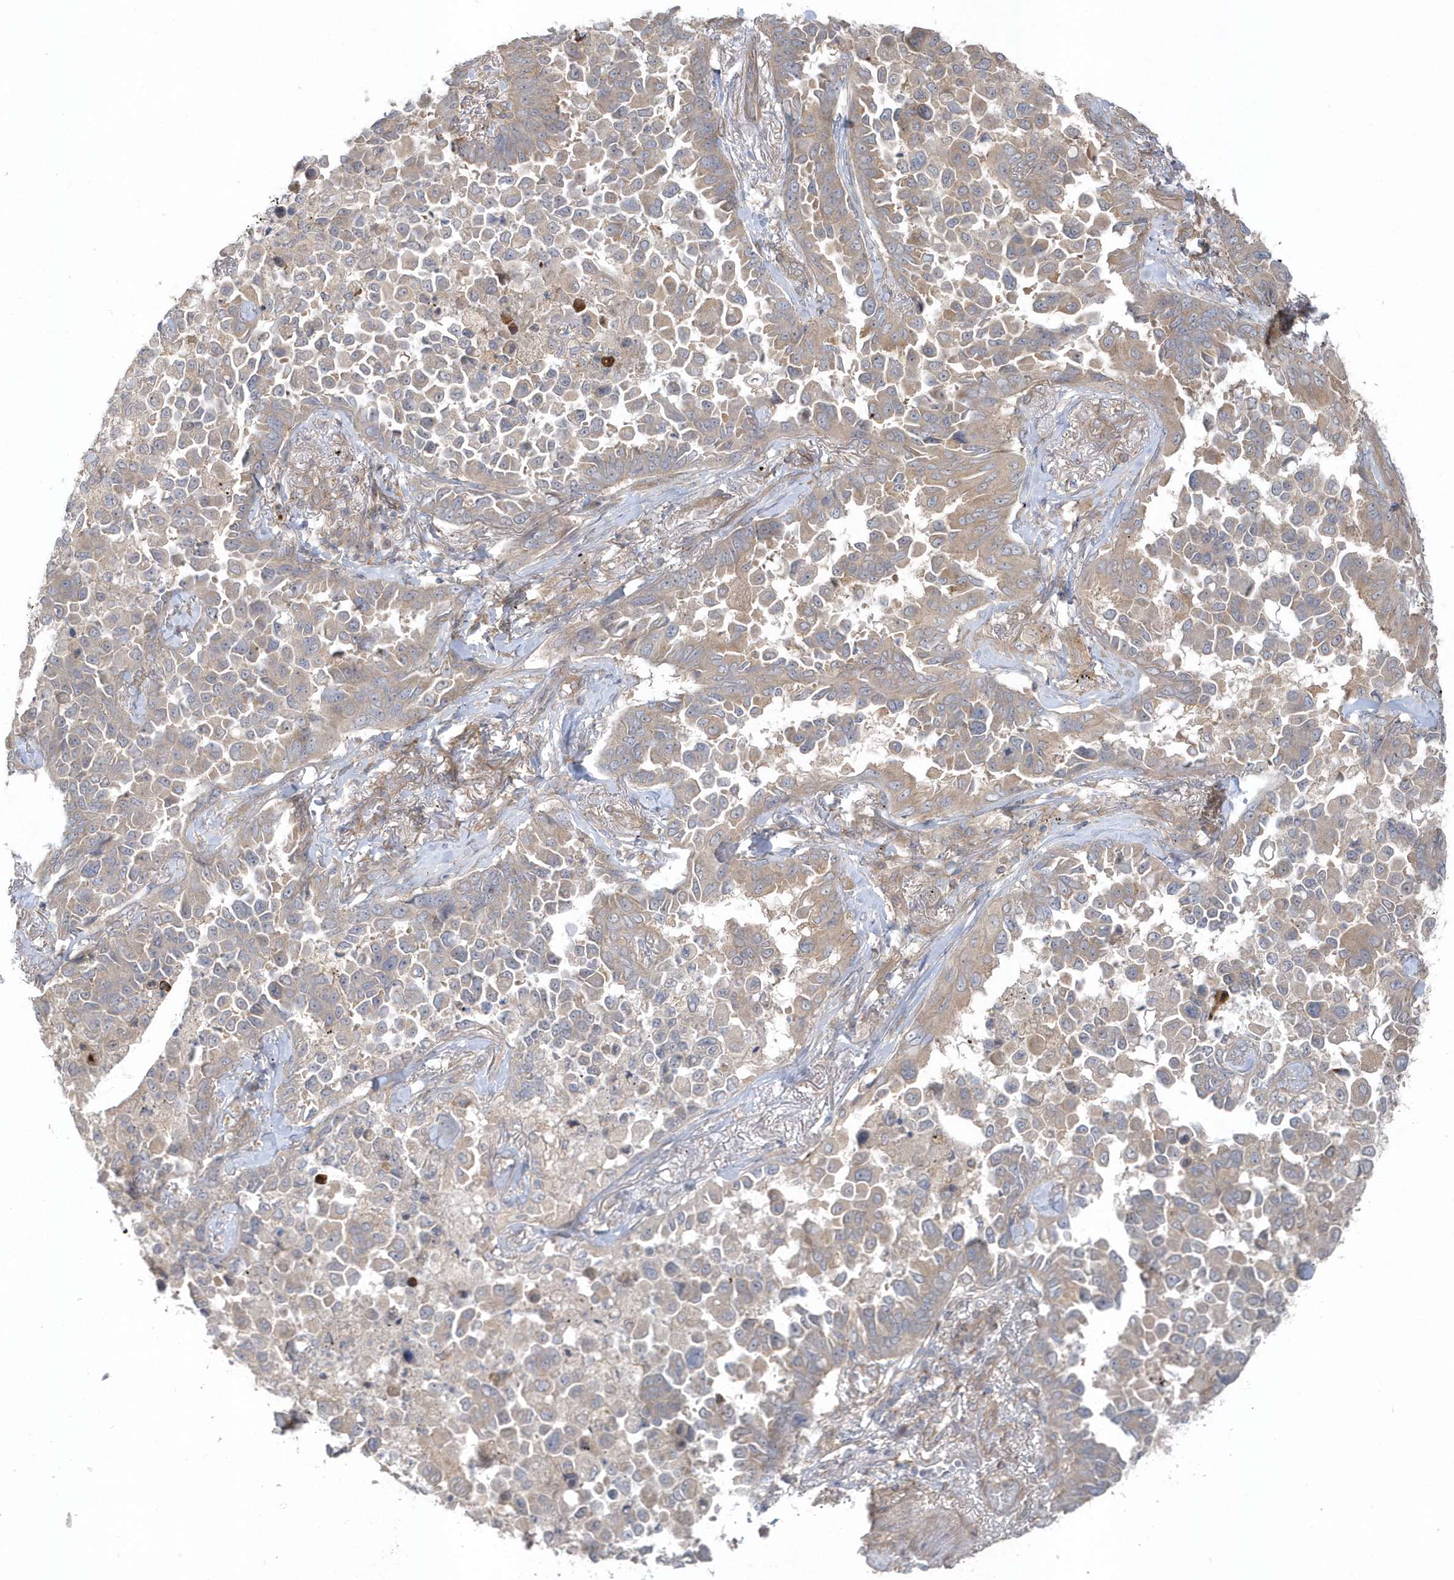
{"staining": {"intensity": "weak", "quantity": "25%-75%", "location": "cytoplasmic/membranous"}, "tissue": "lung cancer", "cell_type": "Tumor cells", "image_type": "cancer", "snomed": [{"axis": "morphology", "description": "Adenocarcinoma, NOS"}, {"axis": "topography", "description": "Lung"}], "caption": "Immunohistochemical staining of human lung cancer demonstrates weak cytoplasmic/membranous protein positivity in about 25%-75% of tumor cells. The protein is shown in brown color, while the nuclei are stained blue.", "gene": "ACTR1A", "patient": {"sex": "female", "age": 67}}